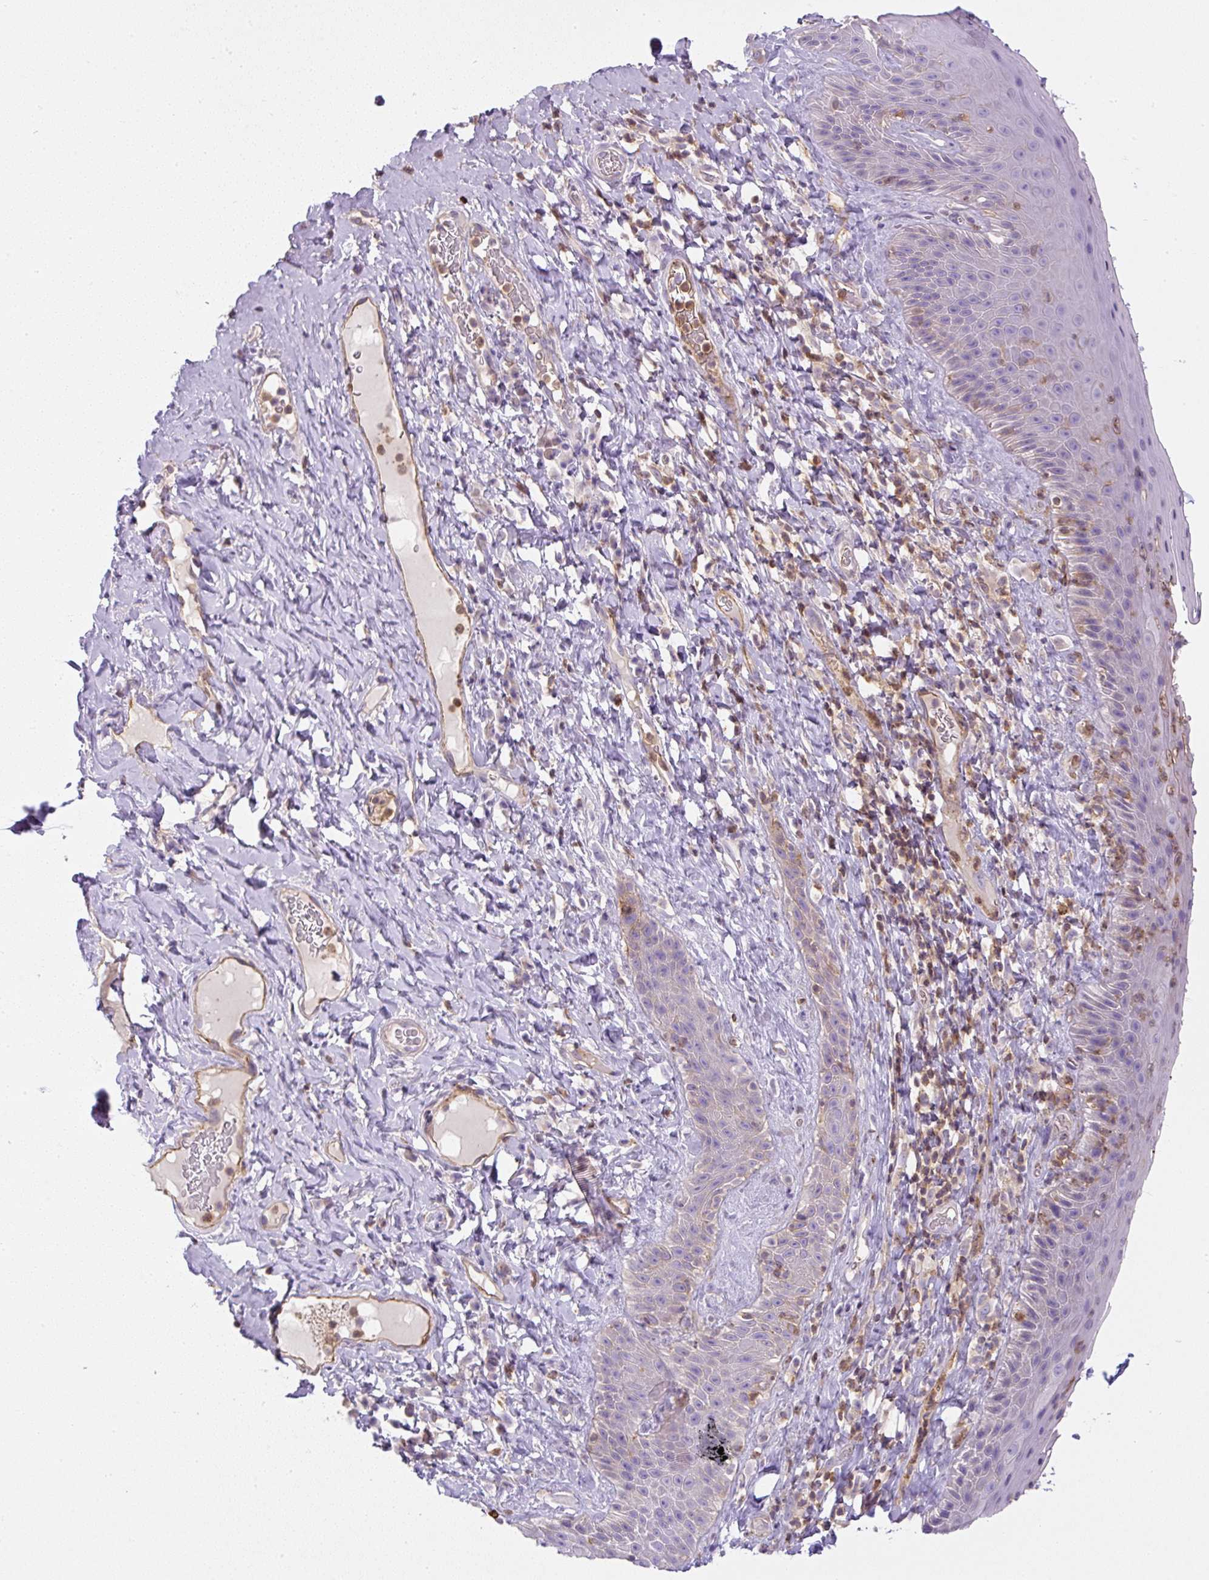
{"staining": {"intensity": "weak", "quantity": "<25%", "location": "cytoplasmic/membranous"}, "tissue": "skin", "cell_type": "Epidermal cells", "image_type": "normal", "snomed": [{"axis": "morphology", "description": "Normal tissue, NOS"}, {"axis": "topography", "description": "Anal"}], "caption": "Immunohistochemical staining of normal human skin shows no significant expression in epidermal cells. (DAB (3,3'-diaminobenzidine) IHC with hematoxylin counter stain).", "gene": "PIP5KL1", "patient": {"sex": "male", "age": 78}}